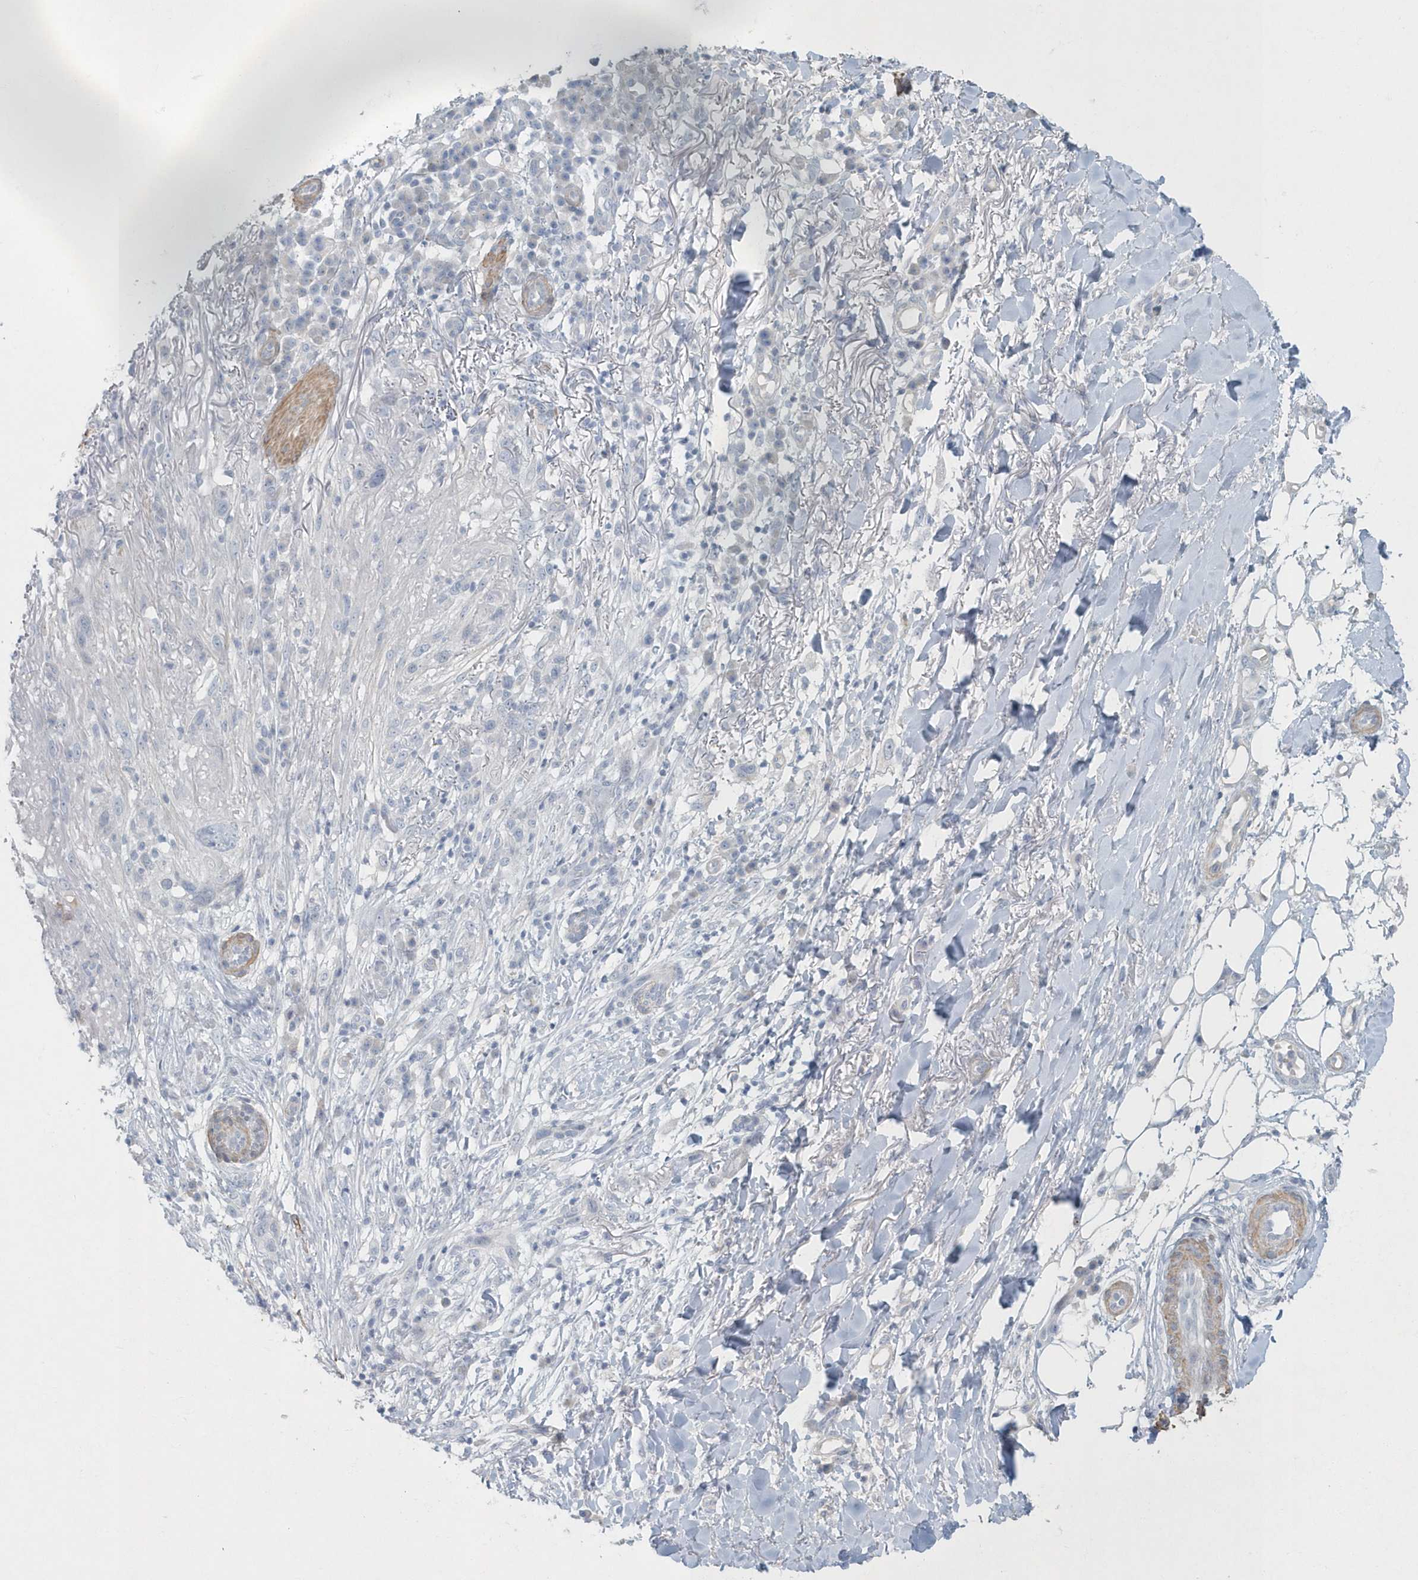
{"staining": {"intensity": "negative", "quantity": "none", "location": "none"}, "tissue": "skin cancer", "cell_type": "Tumor cells", "image_type": "cancer", "snomed": [{"axis": "morphology", "description": "Normal tissue, NOS"}, {"axis": "morphology", "description": "Squamous cell carcinoma, NOS"}, {"axis": "topography", "description": "Skin"}], "caption": "A high-resolution micrograph shows immunohistochemistry (IHC) staining of skin squamous cell carcinoma, which displays no significant expression in tumor cells. Brightfield microscopy of immunohistochemistry (IHC) stained with DAB (brown) and hematoxylin (blue), captured at high magnification.", "gene": "MYOT", "patient": {"sex": "female", "age": 96}}